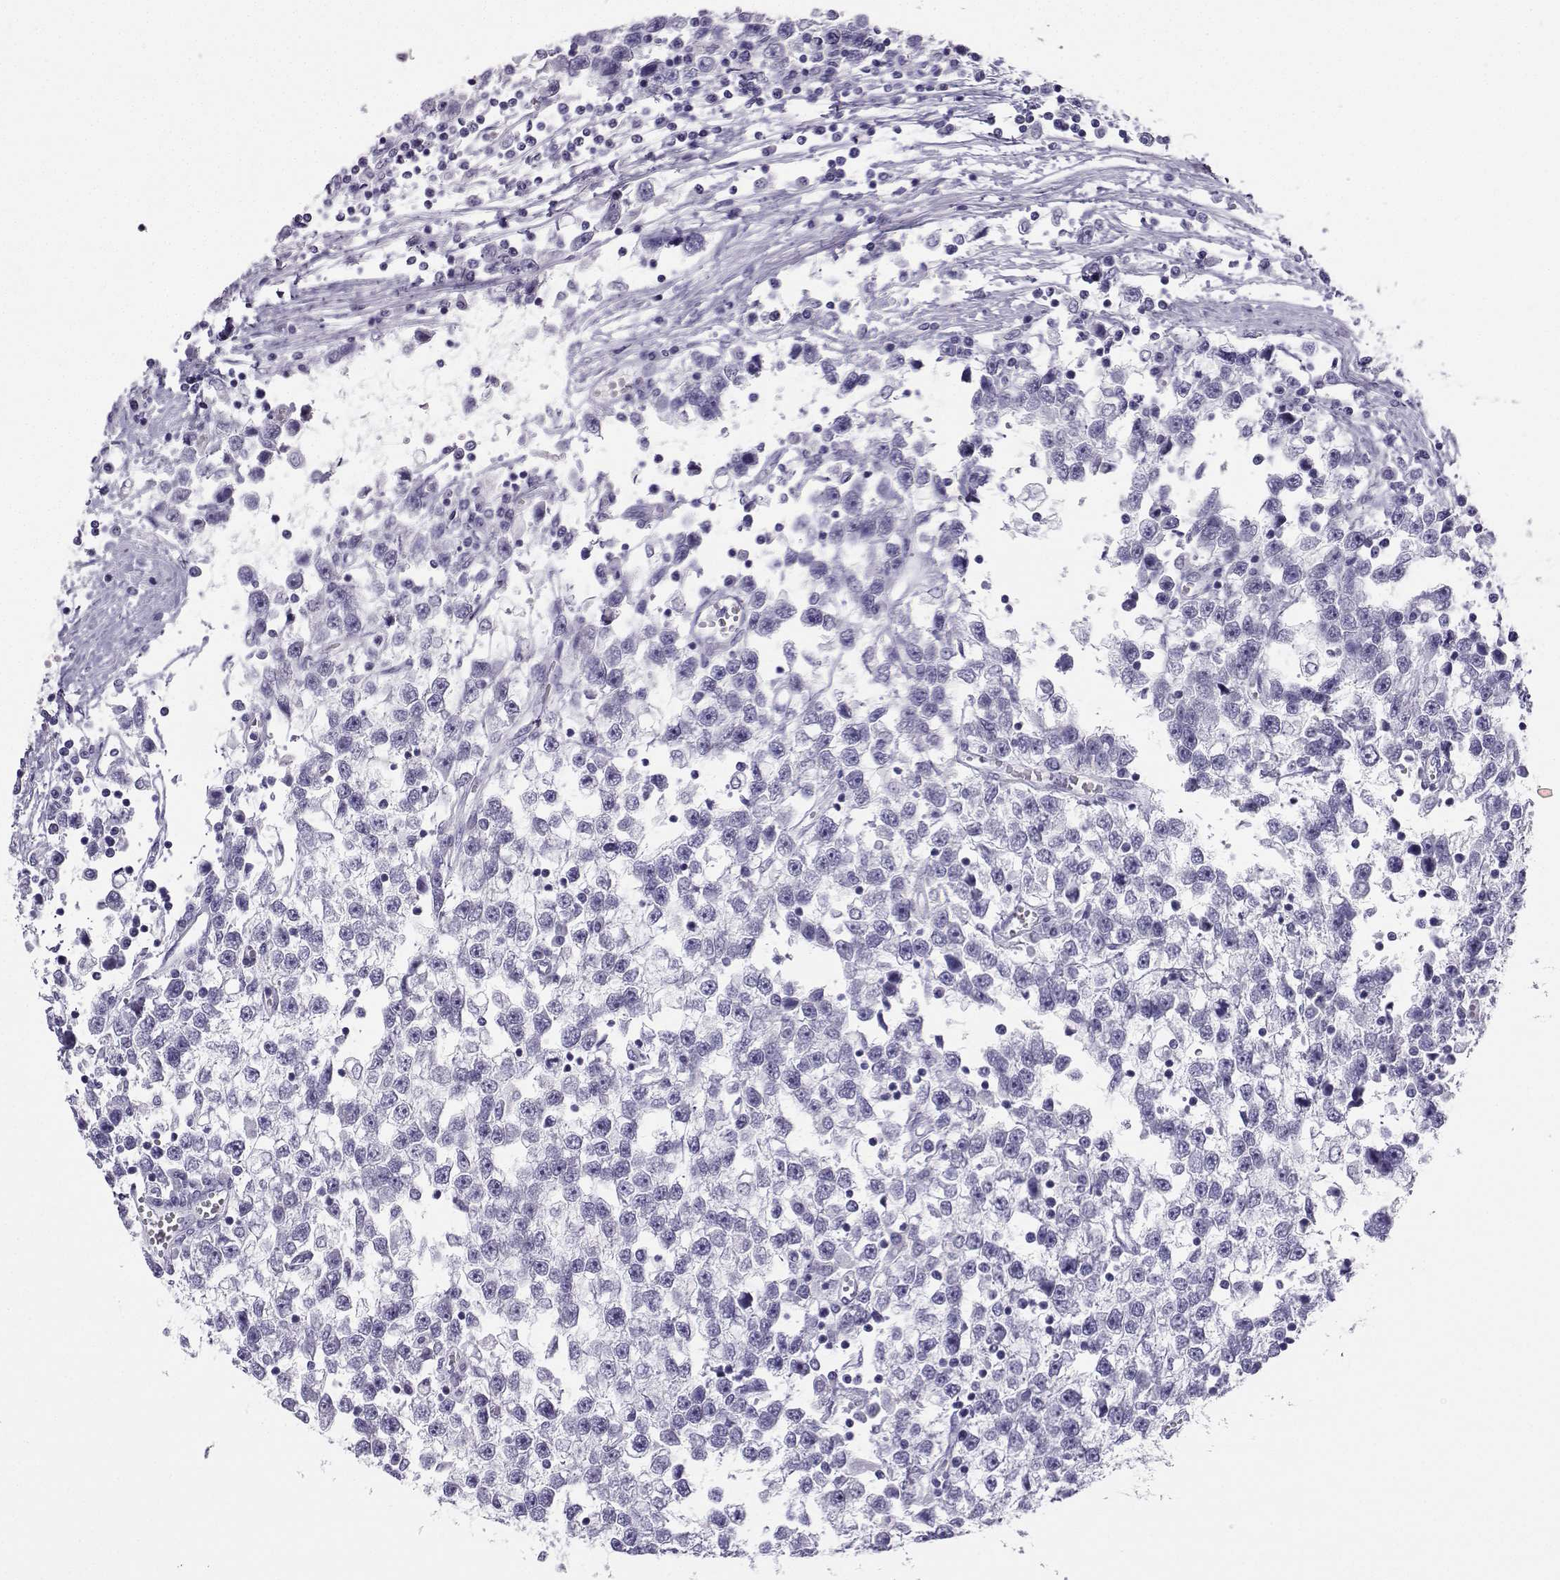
{"staining": {"intensity": "negative", "quantity": "none", "location": "none"}, "tissue": "testis cancer", "cell_type": "Tumor cells", "image_type": "cancer", "snomed": [{"axis": "morphology", "description": "Seminoma, NOS"}, {"axis": "topography", "description": "Testis"}], "caption": "IHC of human testis cancer (seminoma) shows no positivity in tumor cells.", "gene": "NEFL", "patient": {"sex": "male", "age": 34}}